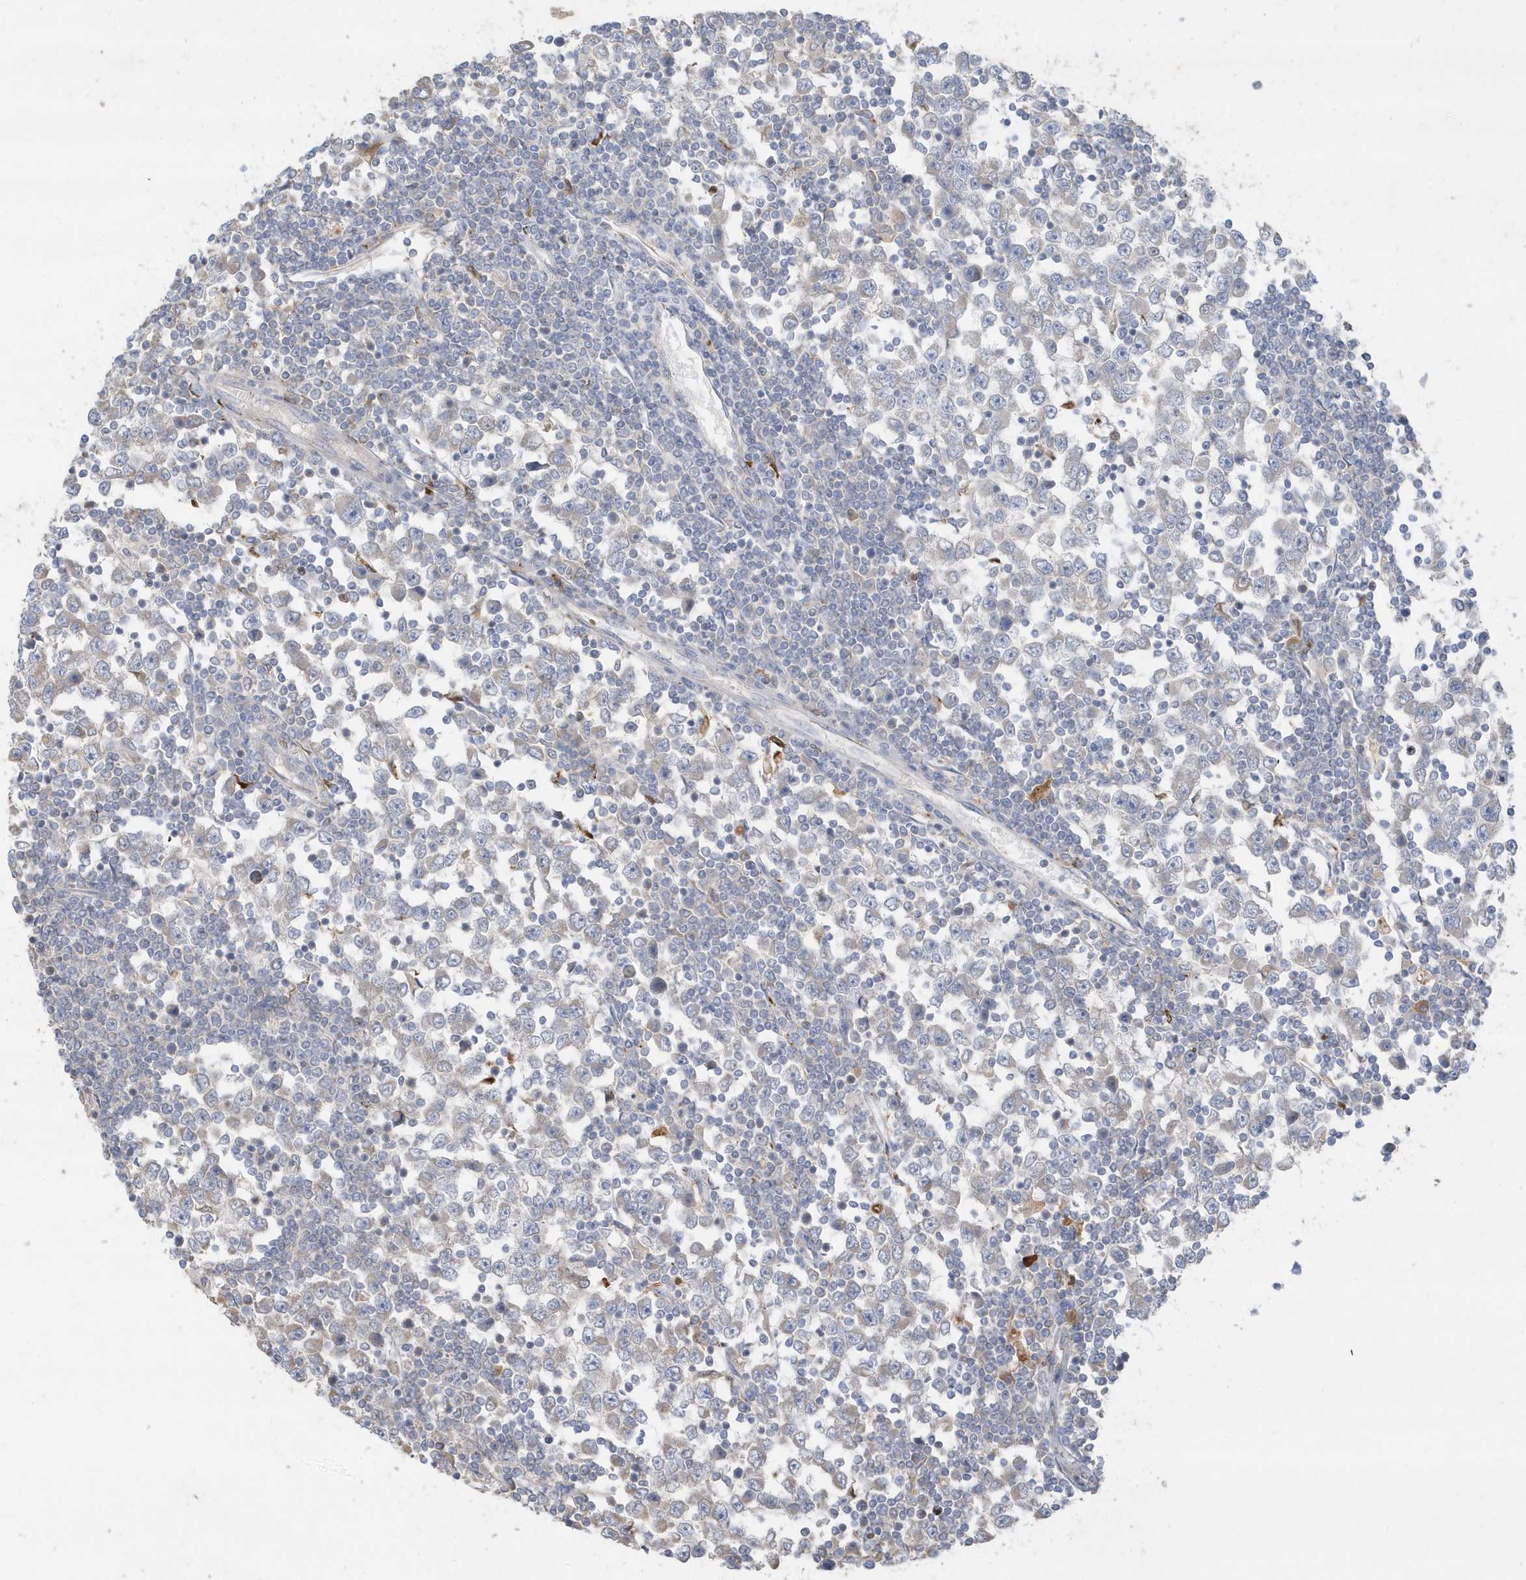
{"staining": {"intensity": "negative", "quantity": "none", "location": "none"}, "tissue": "testis cancer", "cell_type": "Tumor cells", "image_type": "cancer", "snomed": [{"axis": "morphology", "description": "Seminoma, NOS"}, {"axis": "topography", "description": "Testis"}], "caption": "Tumor cells show no significant protein expression in testis seminoma.", "gene": "DPP9", "patient": {"sex": "male", "age": 65}}